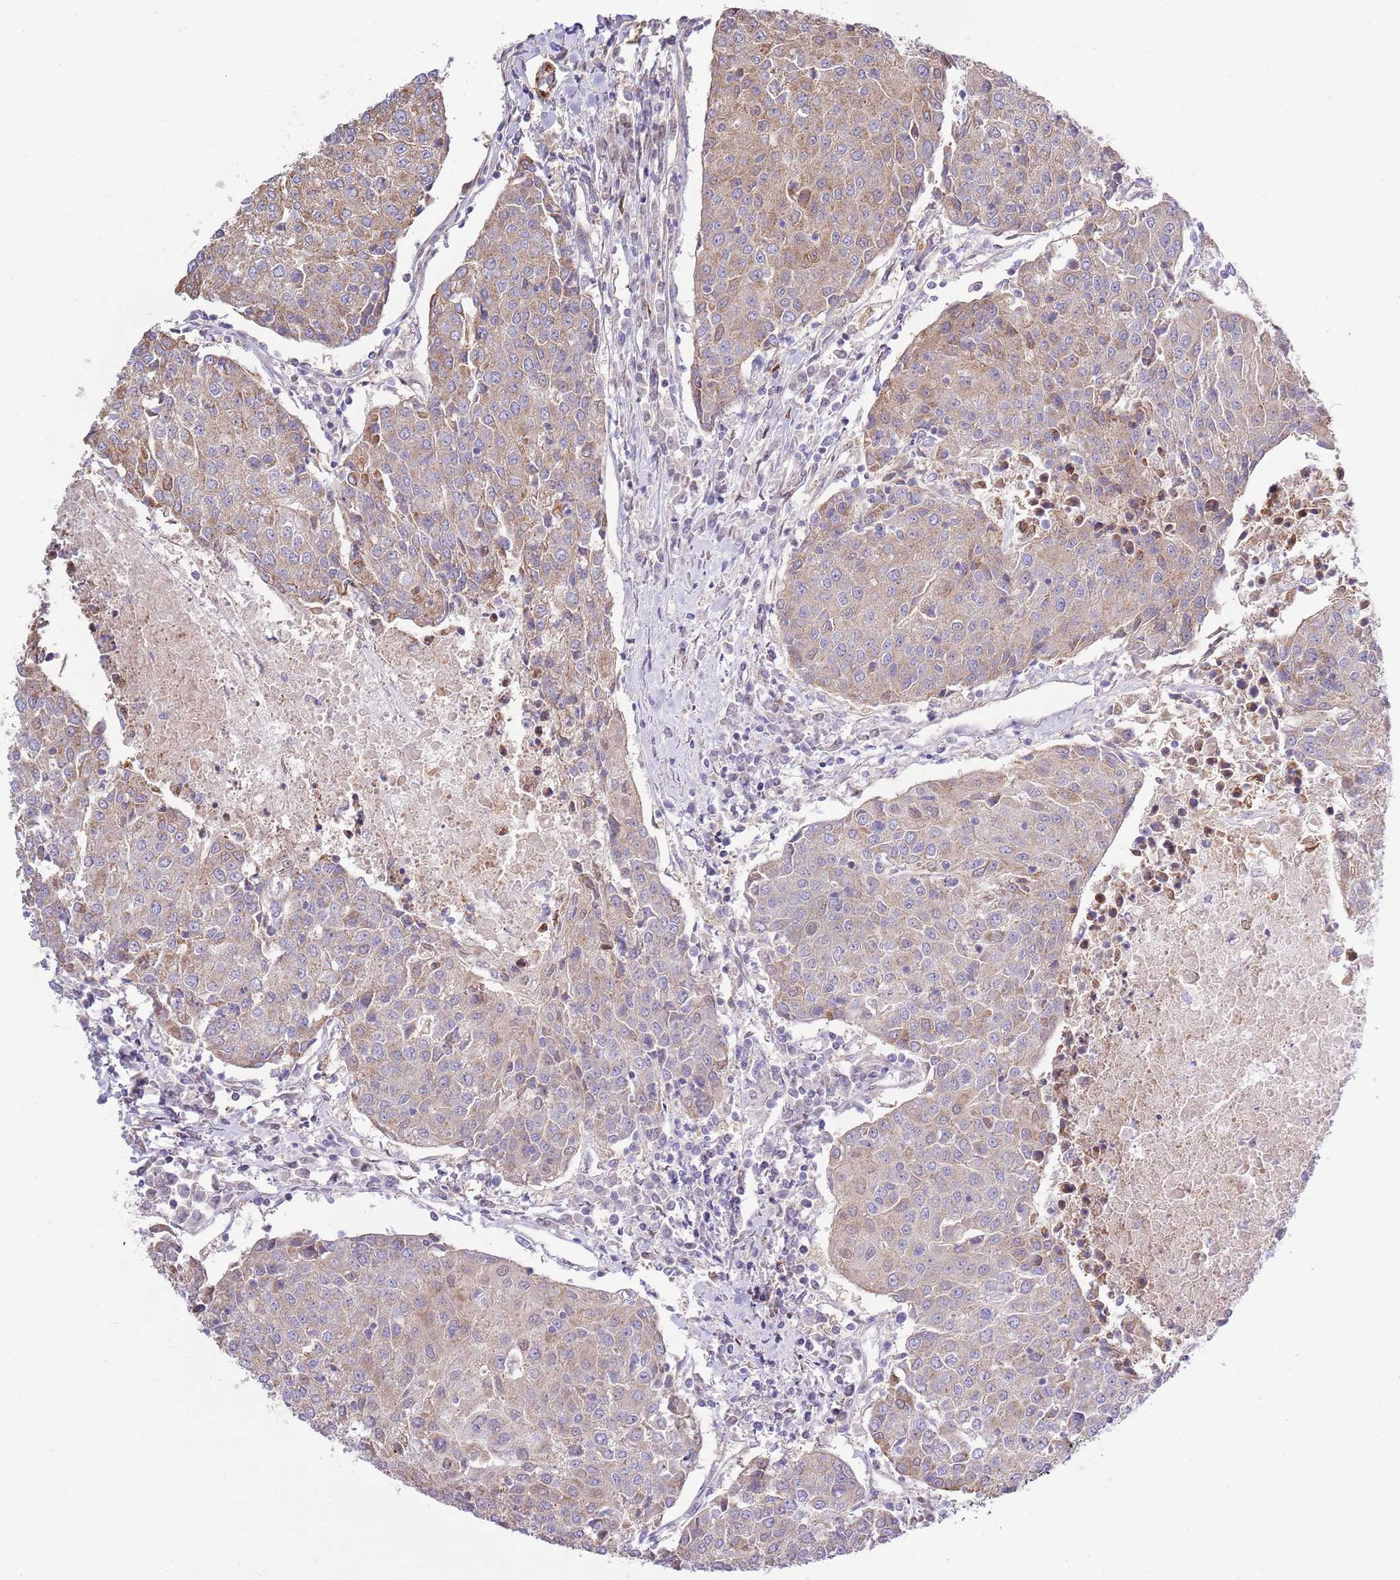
{"staining": {"intensity": "weak", "quantity": "25%-75%", "location": "cytoplasmic/membranous"}, "tissue": "urothelial cancer", "cell_type": "Tumor cells", "image_type": "cancer", "snomed": [{"axis": "morphology", "description": "Urothelial carcinoma, High grade"}, {"axis": "topography", "description": "Urinary bladder"}], "caption": "Weak cytoplasmic/membranous positivity for a protein is seen in approximately 25%-75% of tumor cells of urothelial carcinoma (high-grade) using IHC.", "gene": "ARL2BP", "patient": {"sex": "female", "age": 85}}